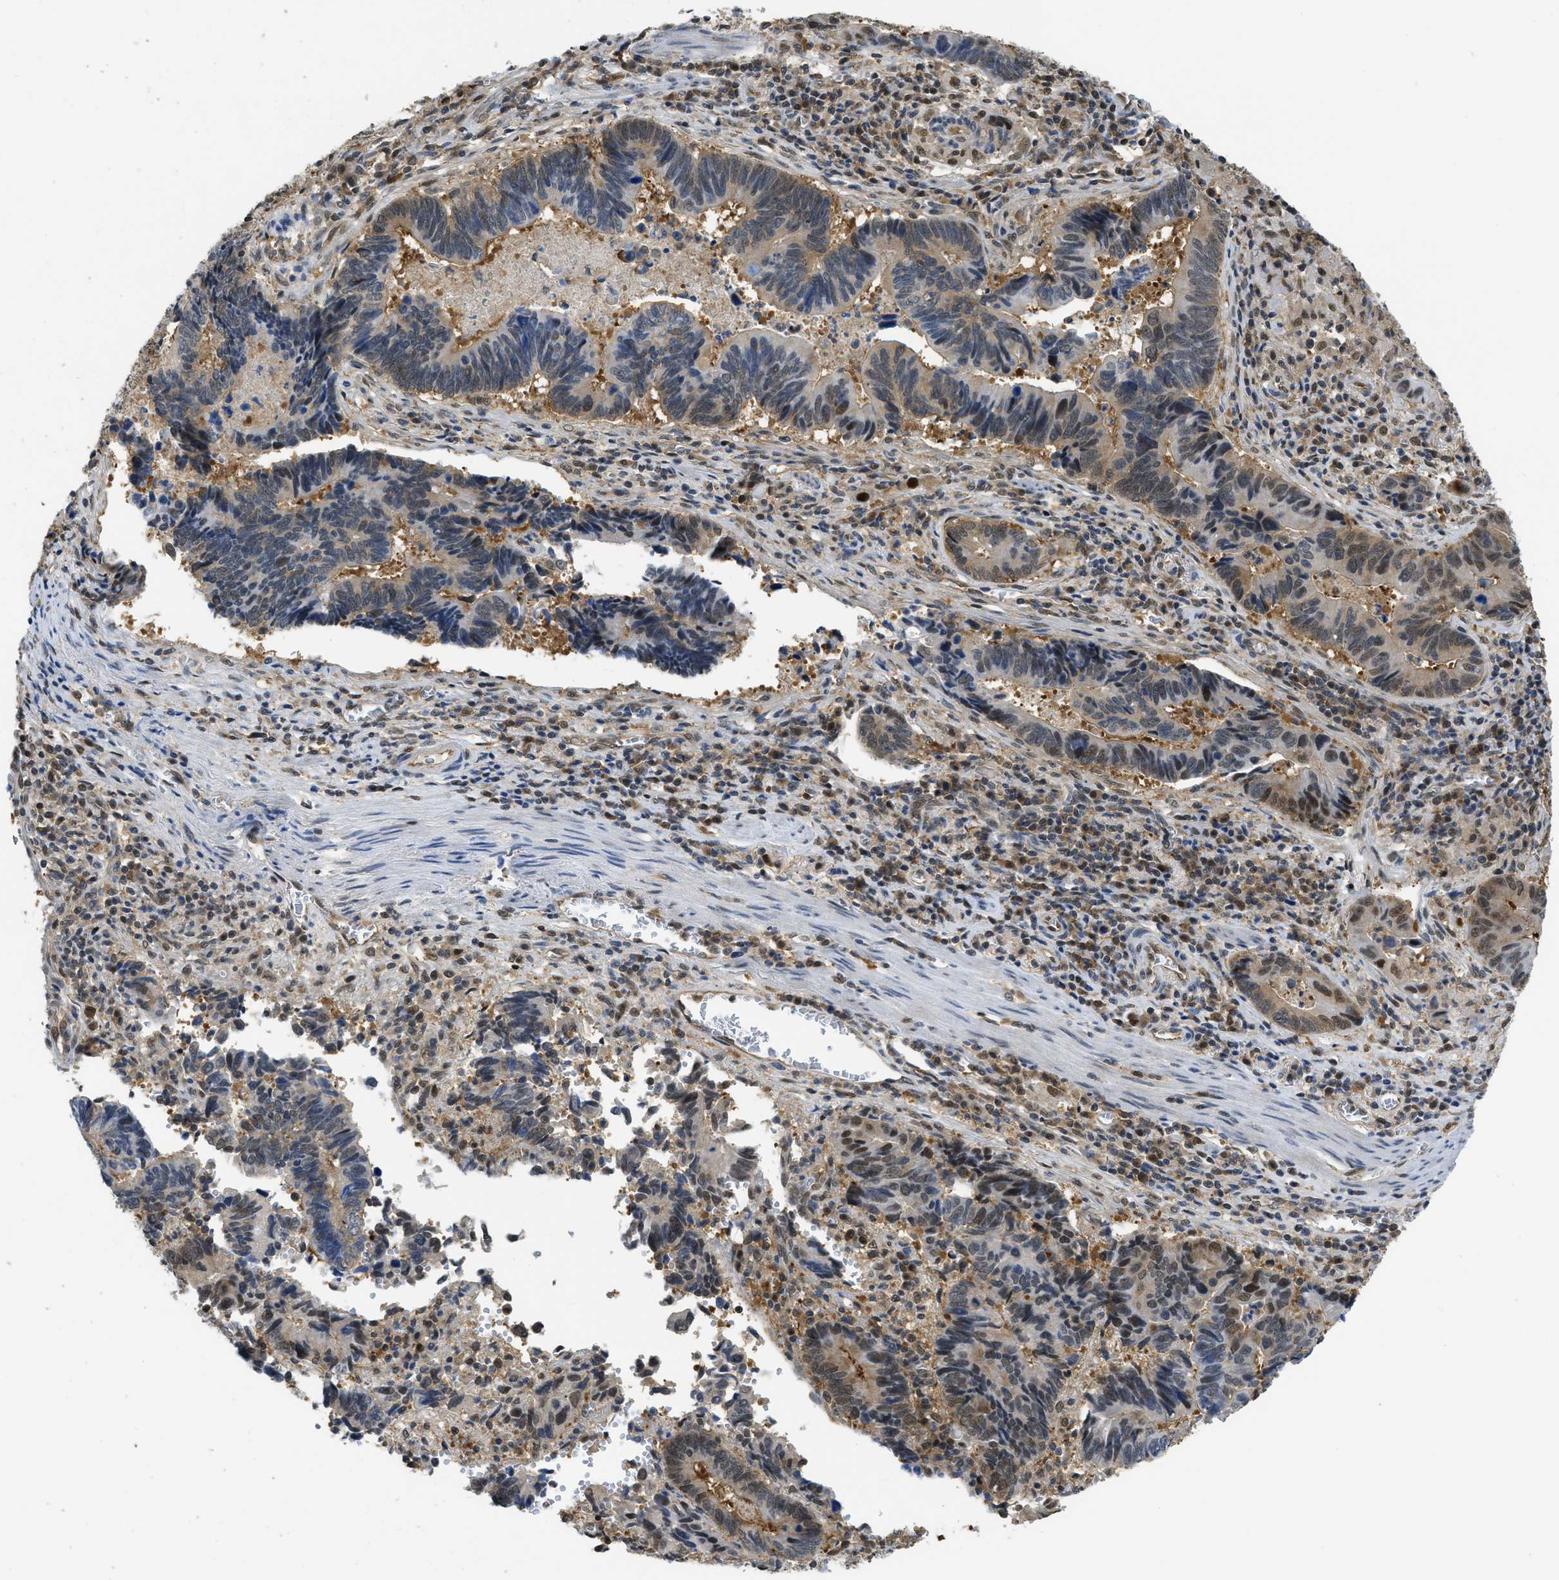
{"staining": {"intensity": "weak", "quantity": "25%-75%", "location": "cytoplasmic/membranous"}, "tissue": "pancreatic cancer", "cell_type": "Tumor cells", "image_type": "cancer", "snomed": [{"axis": "morphology", "description": "Adenocarcinoma, NOS"}, {"axis": "topography", "description": "Pancreas"}], "caption": "Protein positivity by immunohistochemistry exhibits weak cytoplasmic/membranous staining in about 25%-75% of tumor cells in pancreatic cancer. The staining was performed using DAB (3,3'-diaminobenzidine), with brown indicating positive protein expression. Nuclei are stained blue with hematoxylin.", "gene": "PSMC5", "patient": {"sex": "female", "age": 70}}